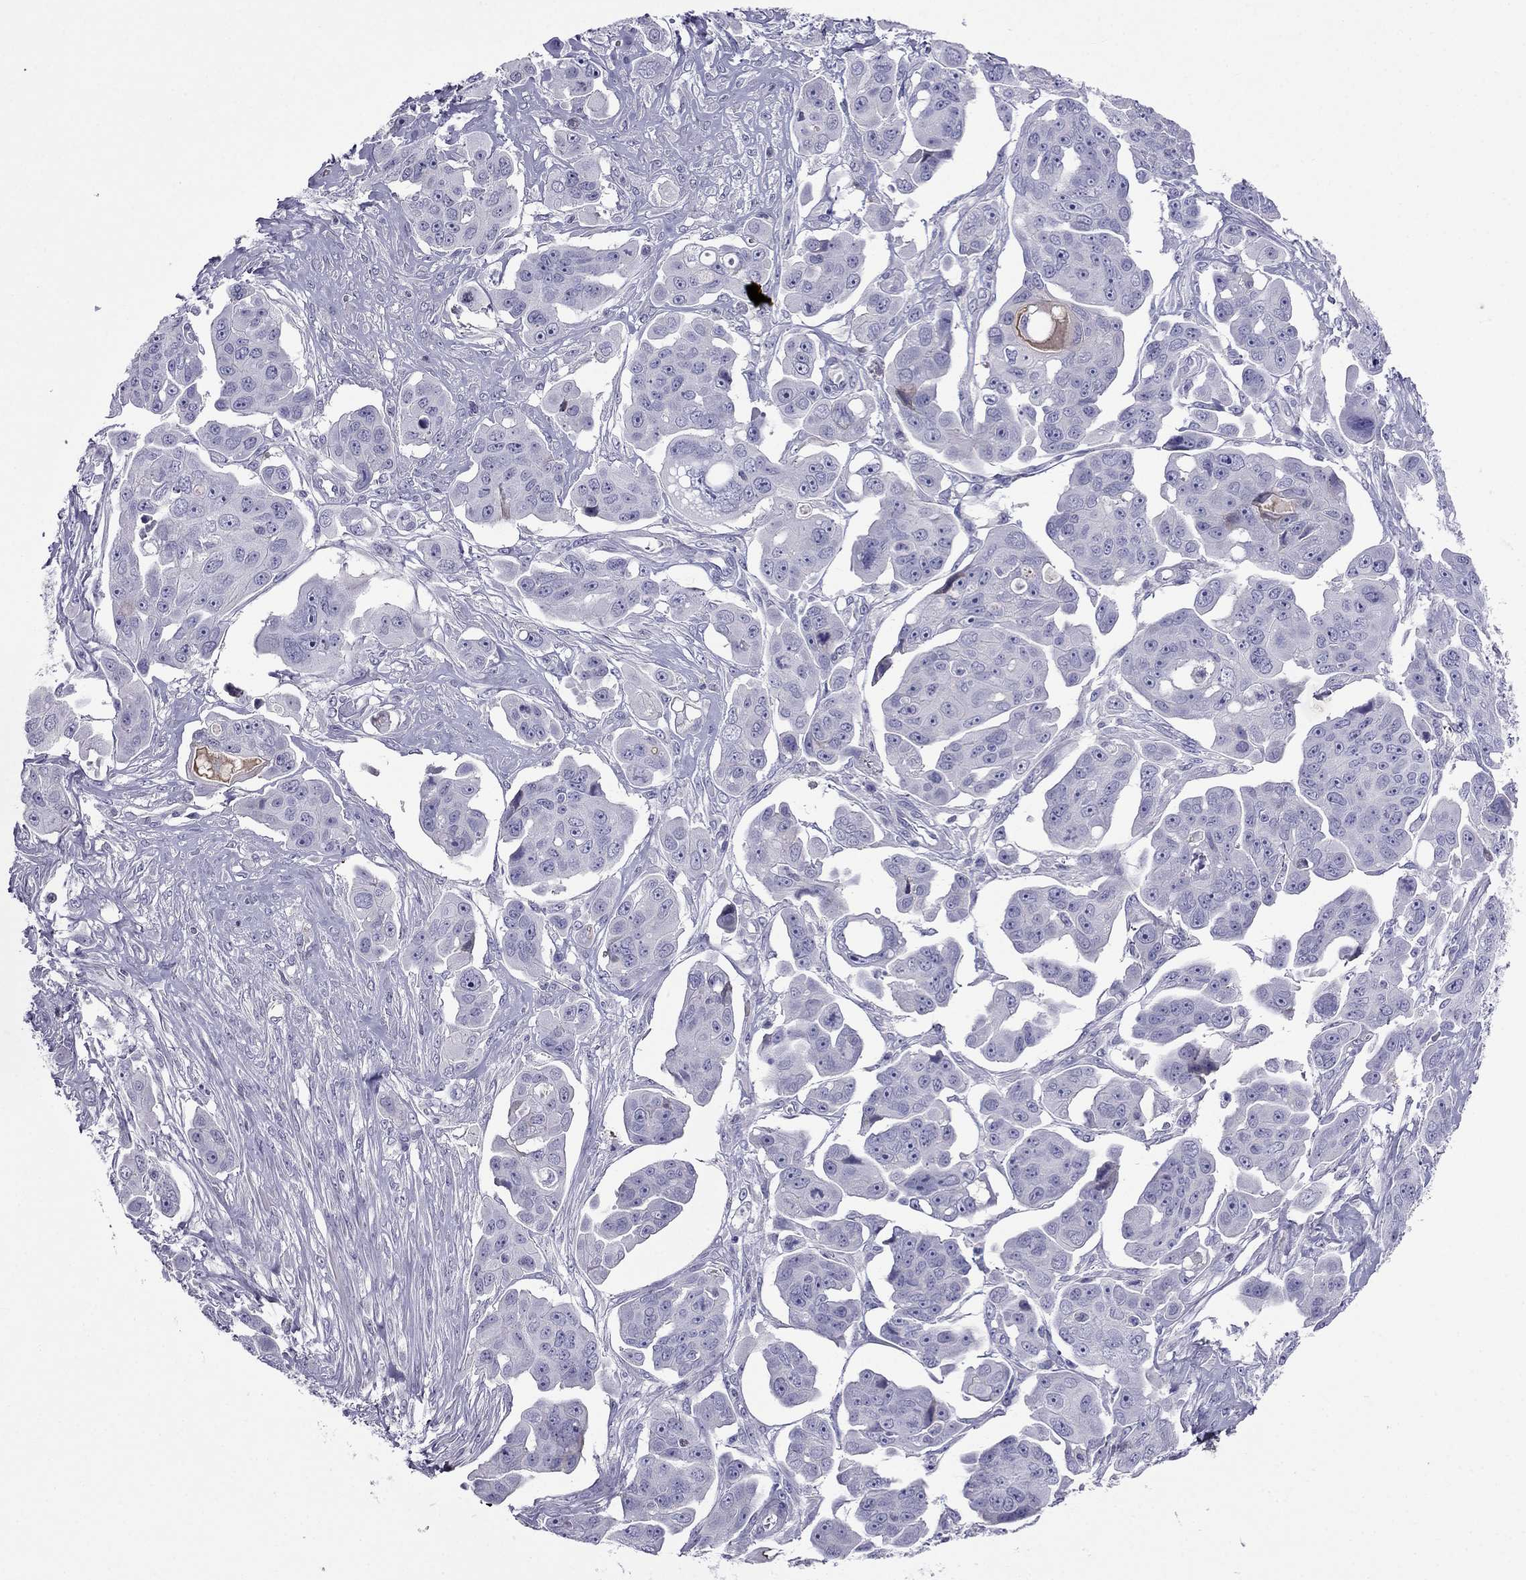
{"staining": {"intensity": "negative", "quantity": "none", "location": "none"}, "tissue": "ovarian cancer", "cell_type": "Tumor cells", "image_type": "cancer", "snomed": [{"axis": "morphology", "description": "Carcinoma, endometroid"}, {"axis": "topography", "description": "Ovary"}], "caption": "IHC of human ovarian cancer (endometroid carcinoma) displays no expression in tumor cells.", "gene": "TBC1D21", "patient": {"sex": "female", "age": 70}}